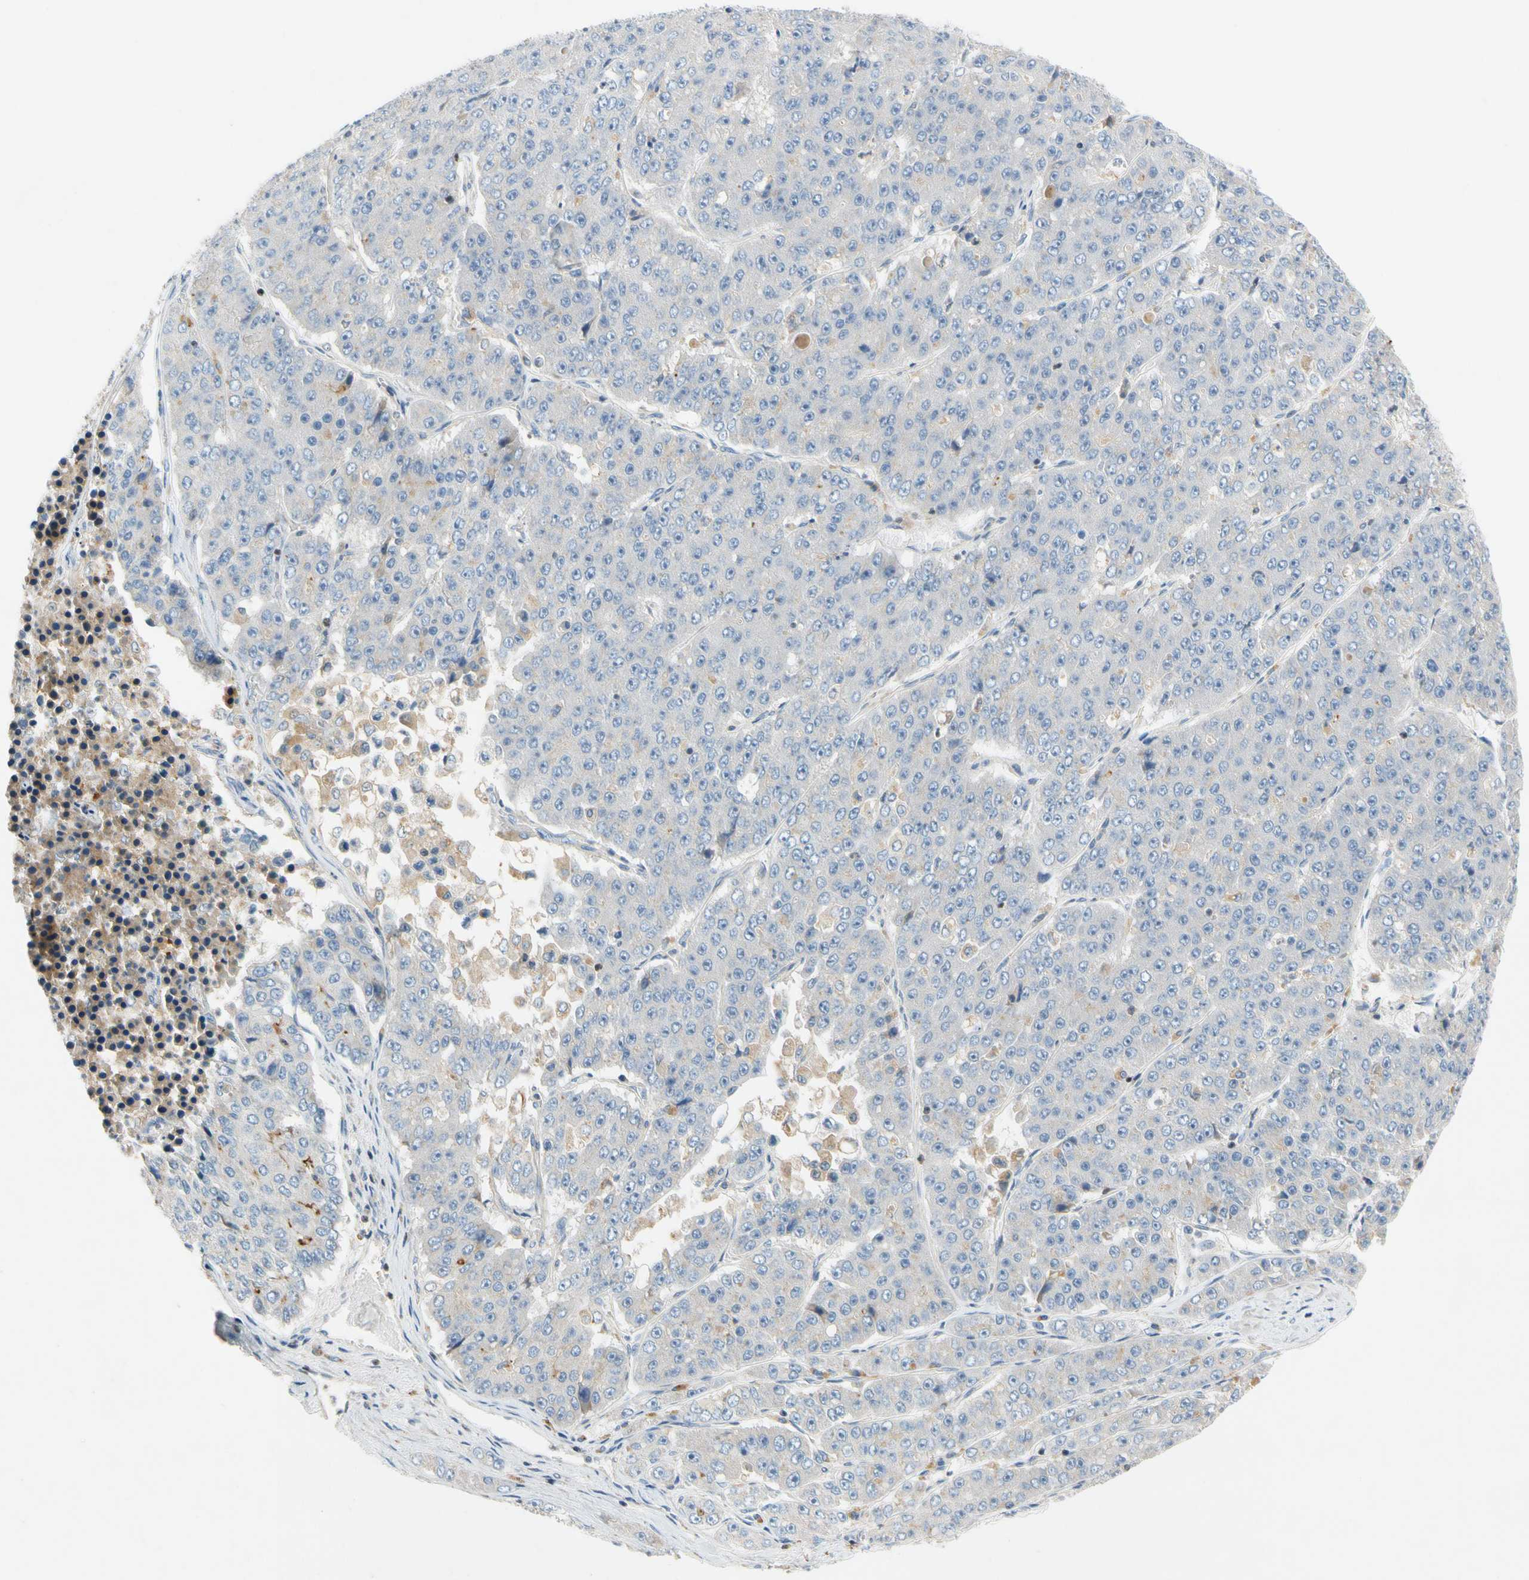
{"staining": {"intensity": "negative", "quantity": "none", "location": "none"}, "tissue": "pancreatic cancer", "cell_type": "Tumor cells", "image_type": "cancer", "snomed": [{"axis": "morphology", "description": "Adenocarcinoma, NOS"}, {"axis": "topography", "description": "Pancreas"}], "caption": "Histopathology image shows no protein staining in tumor cells of pancreatic adenocarcinoma tissue.", "gene": "SP140", "patient": {"sex": "male", "age": 50}}